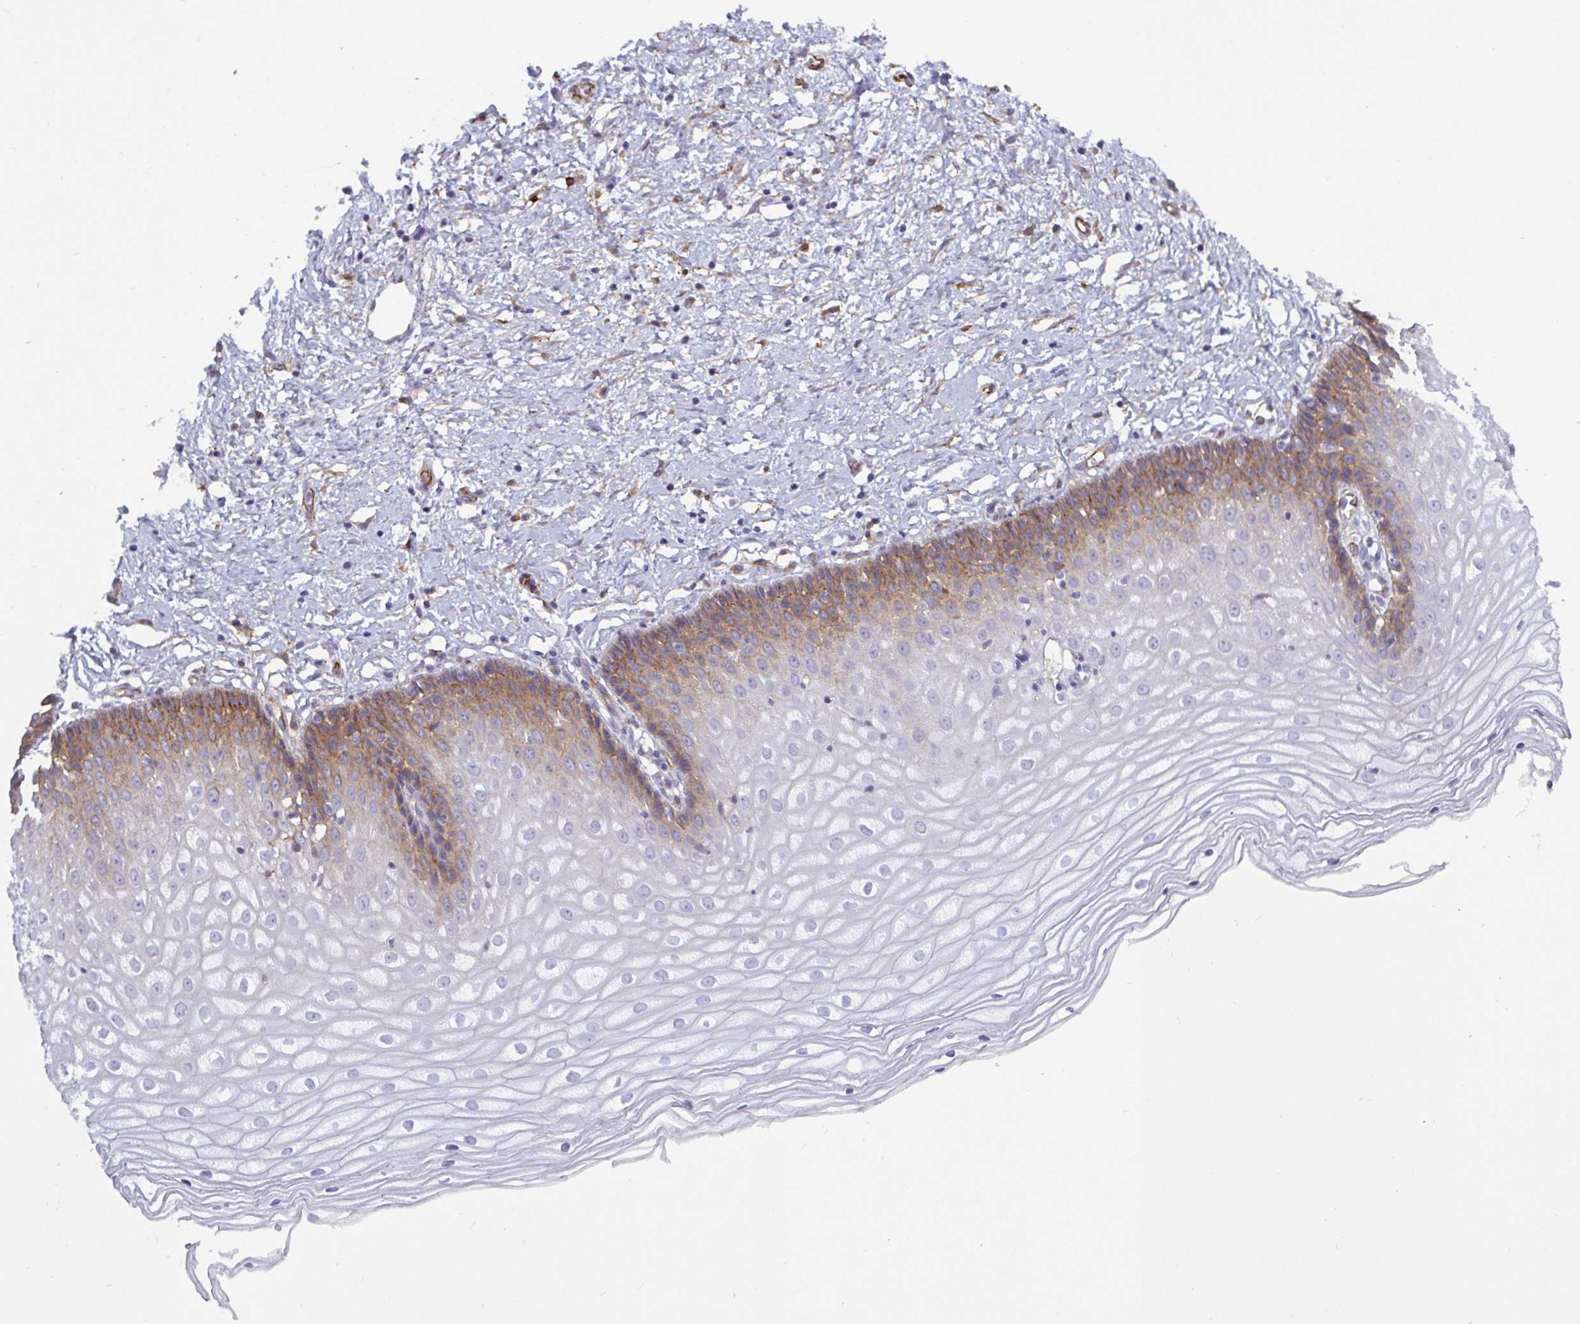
{"staining": {"intensity": "strong", "quantity": ">75%", "location": "cytoplasmic/membranous"}, "tissue": "cervix", "cell_type": "Glandular cells", "image_type": "normal", "snomed": [{"axis": "morphology", "description": "Normal tissue, NOS"}, {"axis": "topography", "description": "Cervix"}], "caption": "Immunohistochemical staining of benign cervix reveals strong cytoplasmic/membranous protein expression in about >75% of glandular cells.", "gene": "LIMA1", "patient": {"sex": "female", "age": 36}}